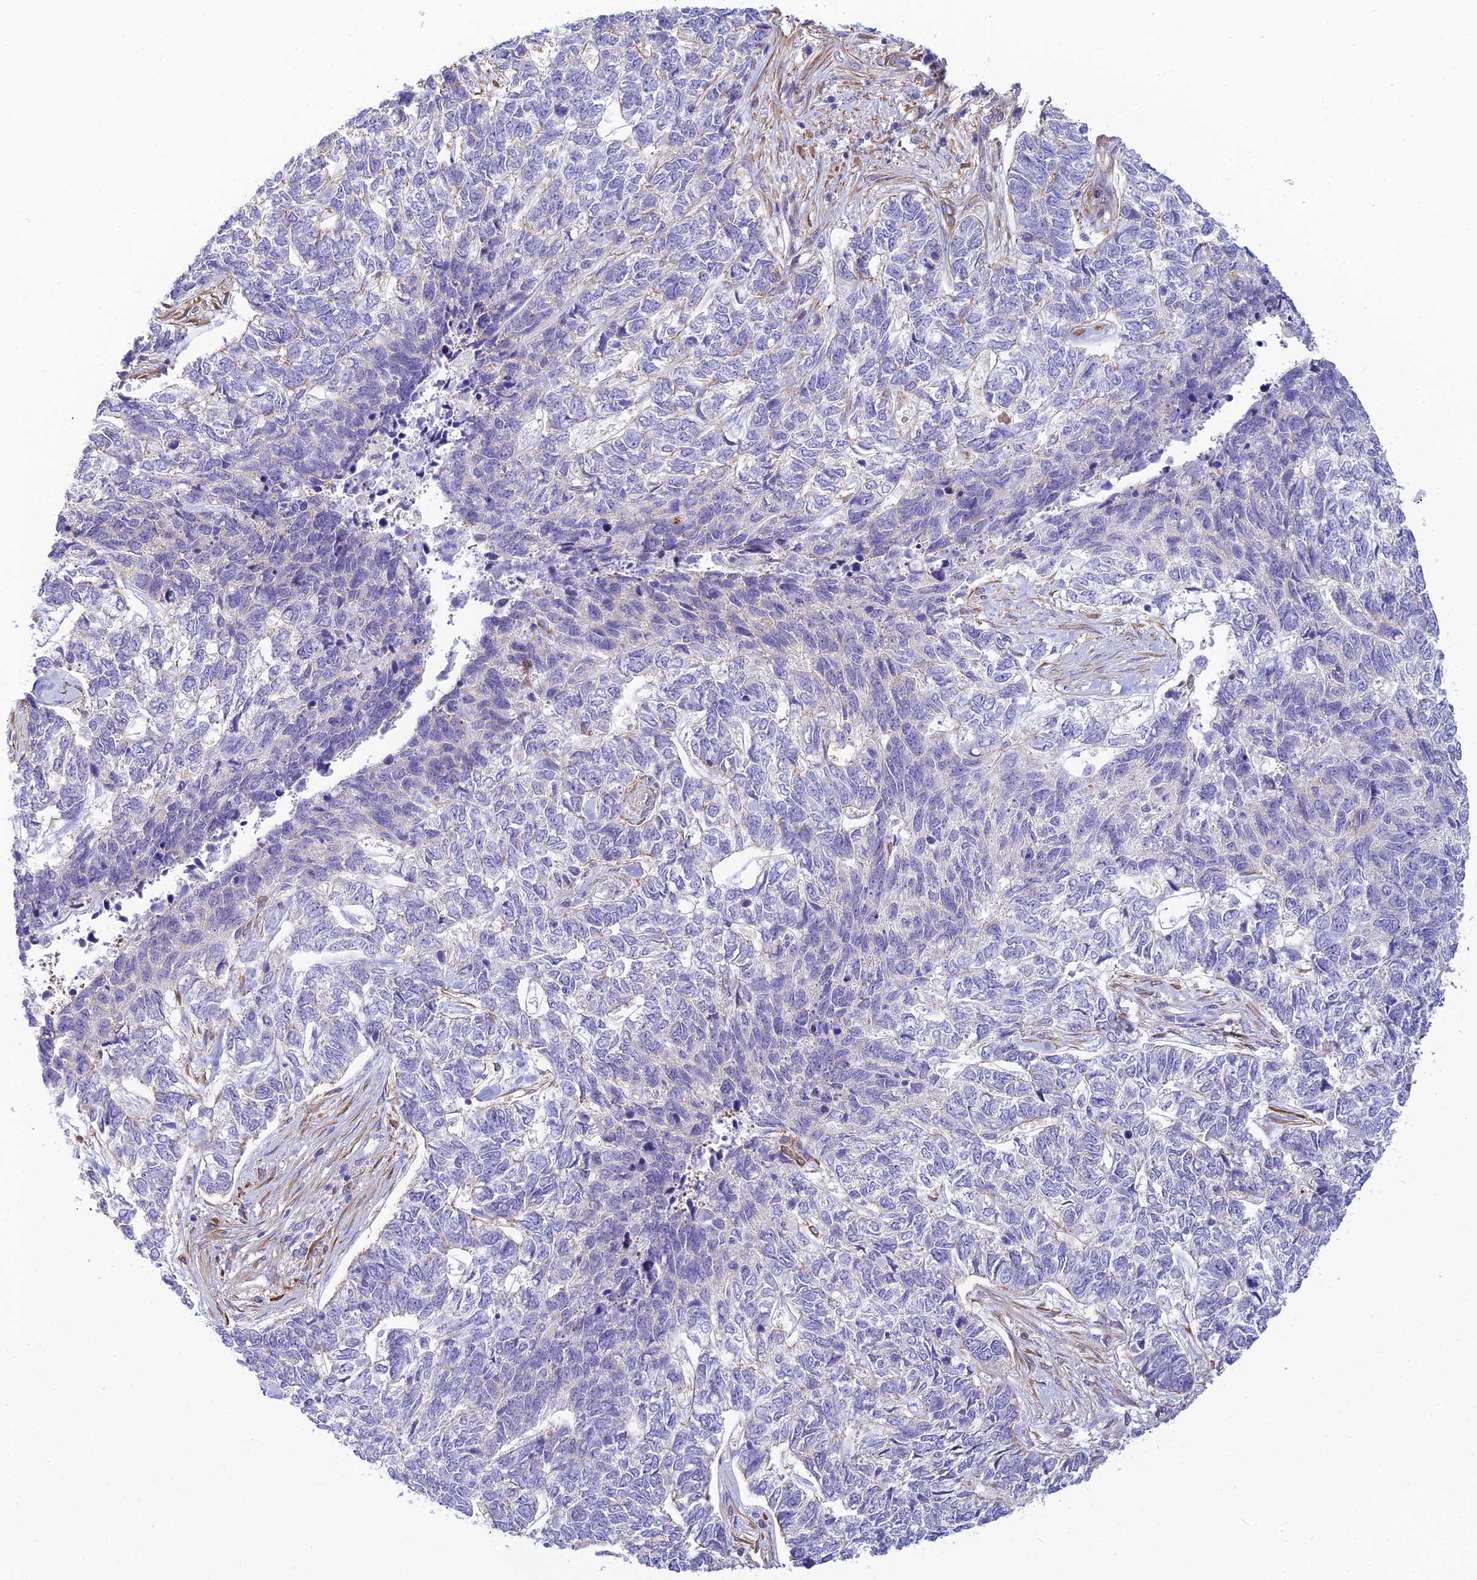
{"staining": {"intensity": "negative", "quantity": "none", "location": "none"}, "tissue": "skin cancer", "cell_type": "Tumor cells", "image_type": "cancer", "snomed": [{"axis": "morphology", "description": "Basal cell carcinoma"}, {"axis": "topography", "description": "Skin"}], "caption": "Micrograph shows no significant protein expression in tumor cells of skin cancer. (Stains: DAB (3,3'-diaminobenzidine) immunohistochemistry (IHC) with hematoxylin counter stain, Microscopy: brightfield microscopy at high magnification).", "gene": "FBXW4", "patient": {"sex": "female", "age": 65}}